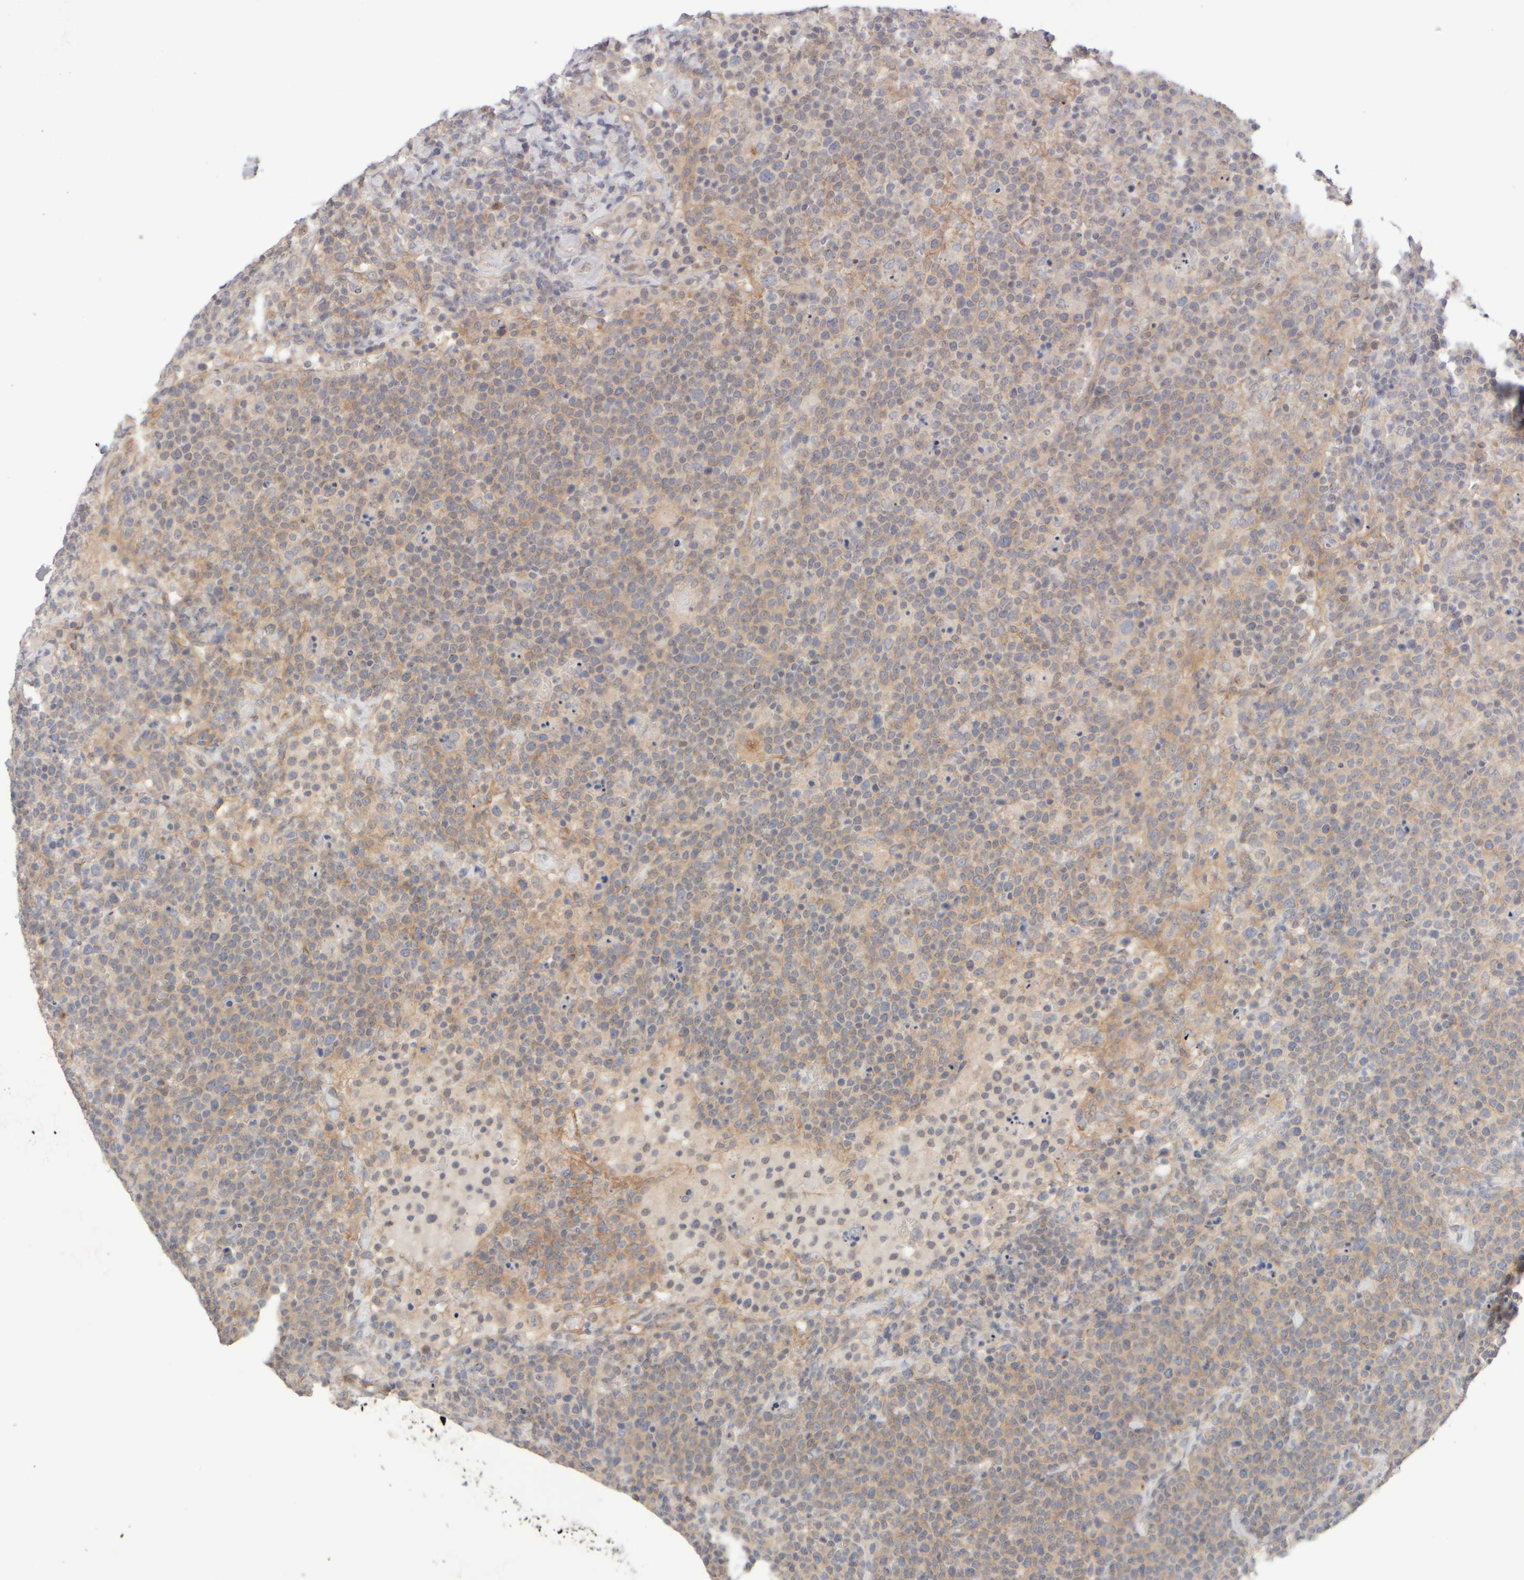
{"staining": {"intensity": "weak", "quantity": "<25%", "location": "cytoplasmic/membranous"}, "tissue": "lymphoma", "cell_type": "Tumor cells", "image_type": "cancer", "snomed": [{"axis": "morphology", "description": "Malignant lymphoma, non-Hodgkin's type, High grade"}, {"axis": "topography", "description": "Lymph node"}], "caption": "The micrograph exhibits no significant positivity in tumor cells of lymphoma.", "gene": "GOPC", "patient": {"sex": "male", "age": 61}}